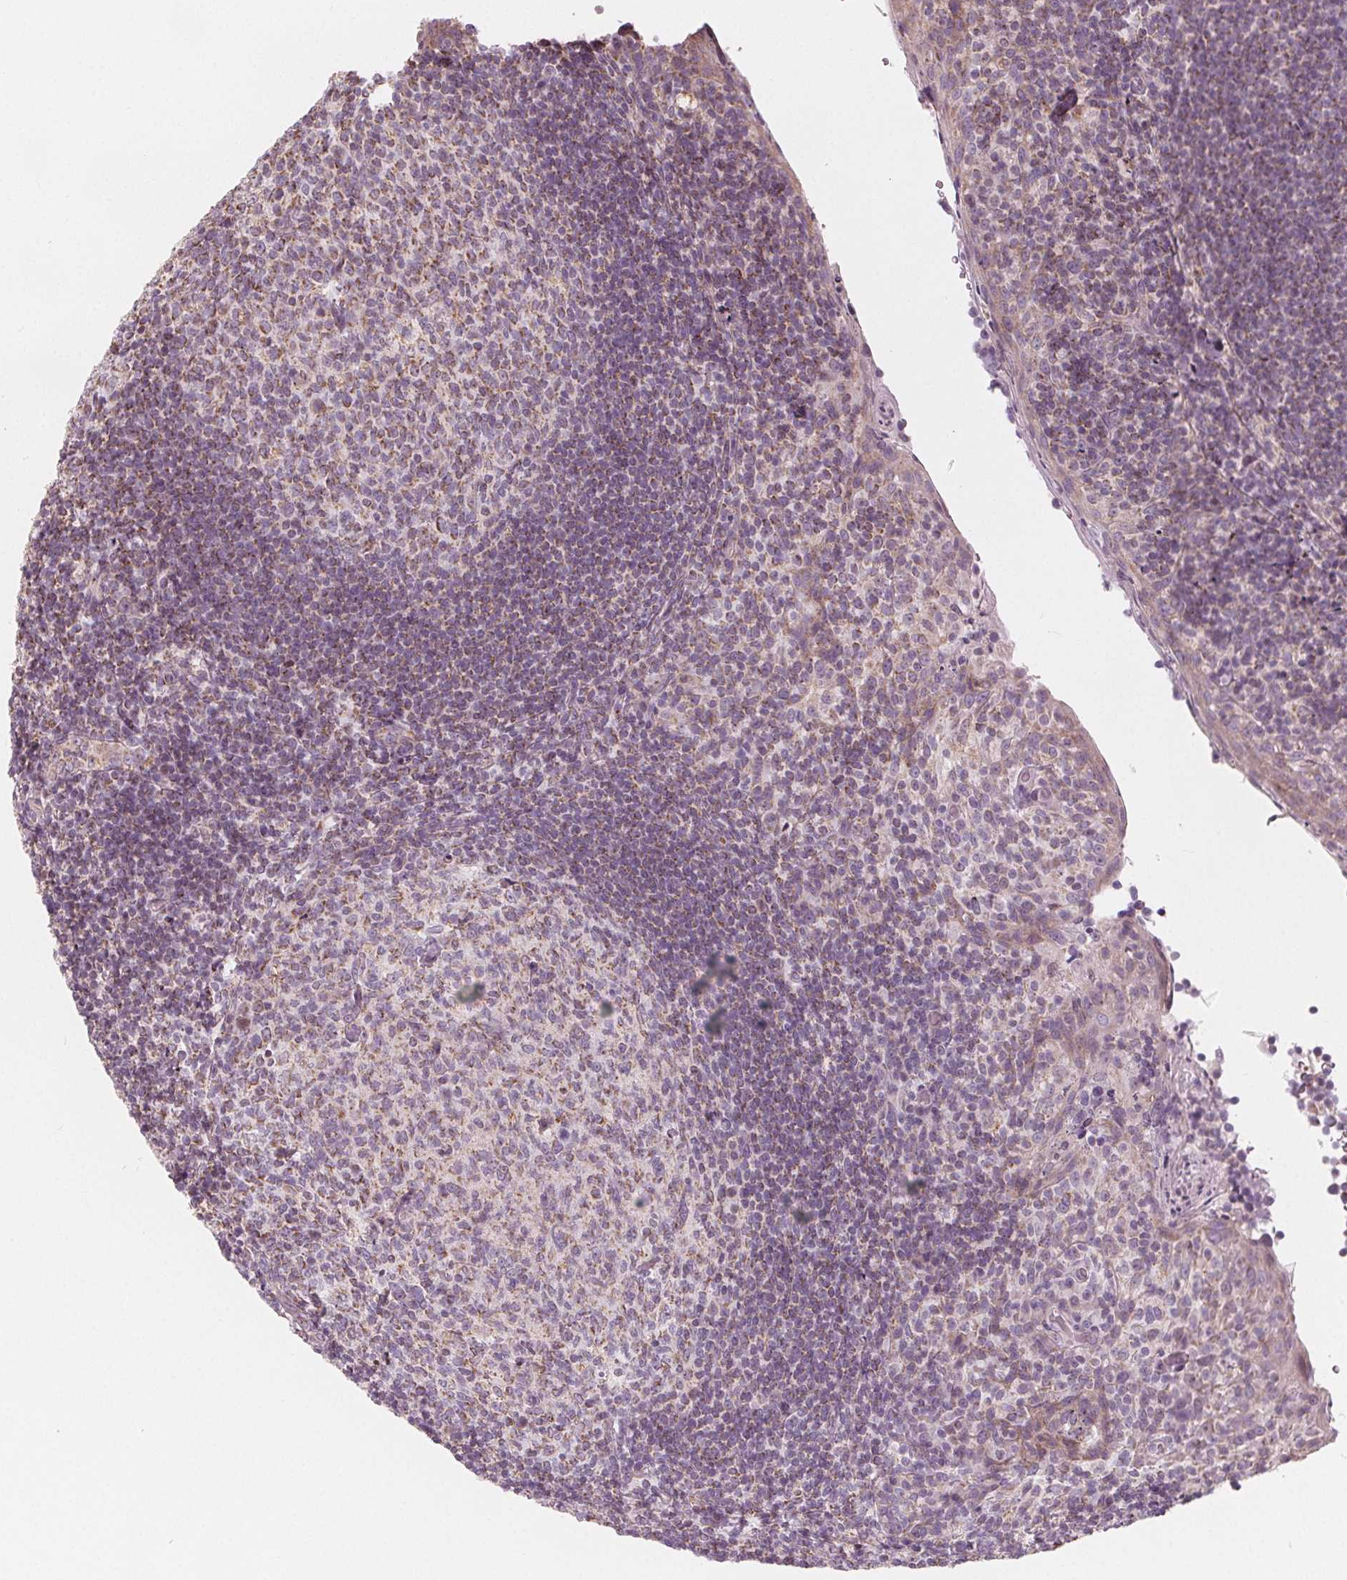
{"staining": {"intensity": "moderate", "quantity": "25%-75%", "location": "cytoplasmic/membranous"}, "tissue": "tonsil", "cell_type": "Germinal center cells", "image_type": "normal", "snomed": [{"axis": "morphology", "description": "Normal tissue, NOS"}, {"axis": "topography", "description": "Tonsil"}], "caption": "IHC of normal human tonsil demonstrates medium levels of moderate cytoplasmic/membranous staining in about 25%-75% of germinal center cells.", "gene": "NUP210L", "patient": {"sex": "female", "age": 10}}